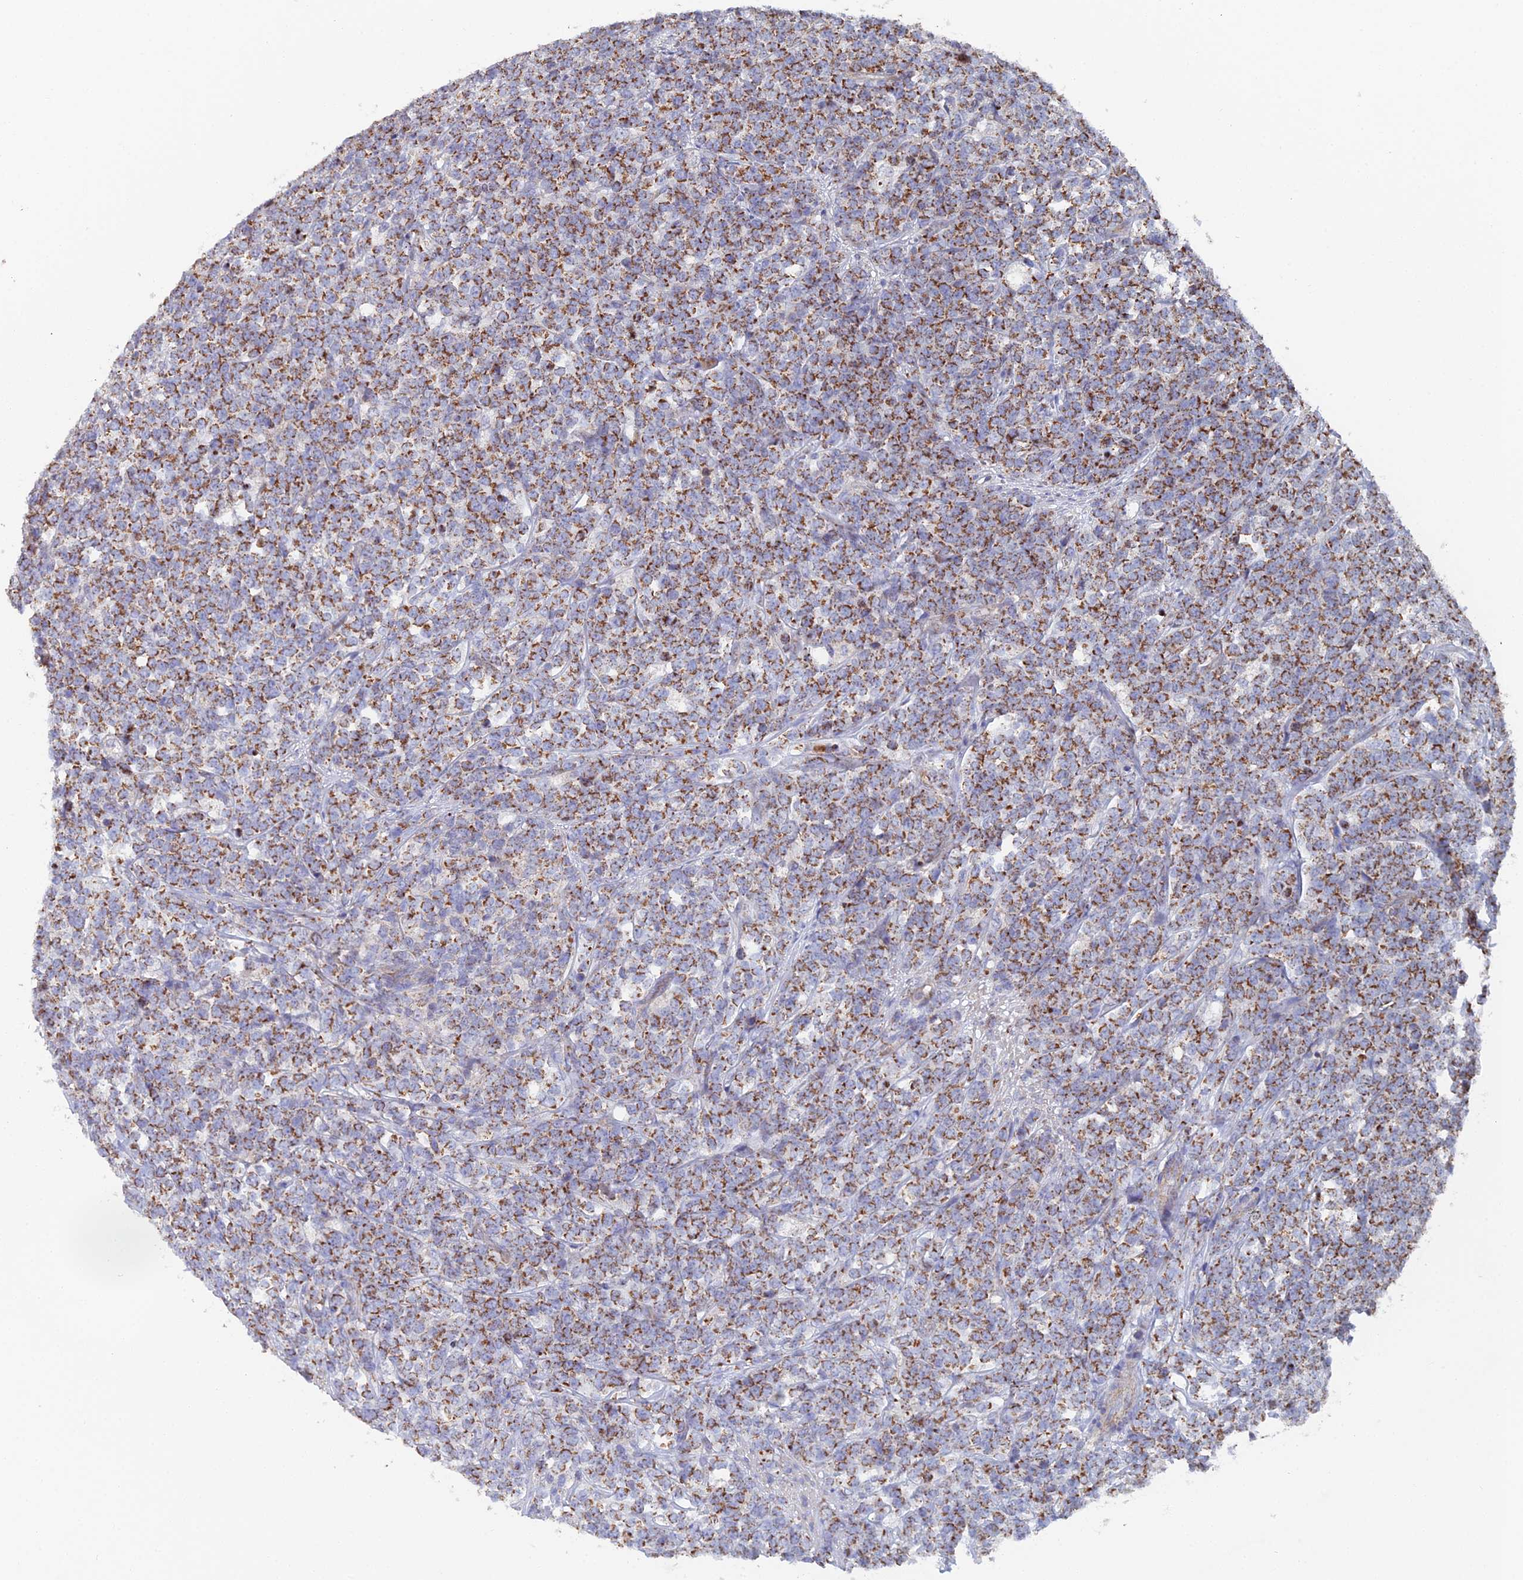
{"staining": {"intensity": "moderate", "quantity": ">75%", "location": "cytoplasmic/membranous"}, "tissue": "lymphoma", "cell_type": "Tumor cells", "image_type": "cancer", "snomed": [{"axis": "morphology", "description": "Malignant lymphoma, non-Hodgkin's type, High grade"}, {"axis": "topography", "description": "Small intestine"}], "caption": "There is medium levels of moderate cytoplasmic/membranous staining in tumor cells of lymphoma, as demonstrated by immunohistochemical staining (brown color).", "gene": "ECSIT", "patient": {"sex": "male", "age": 8}}